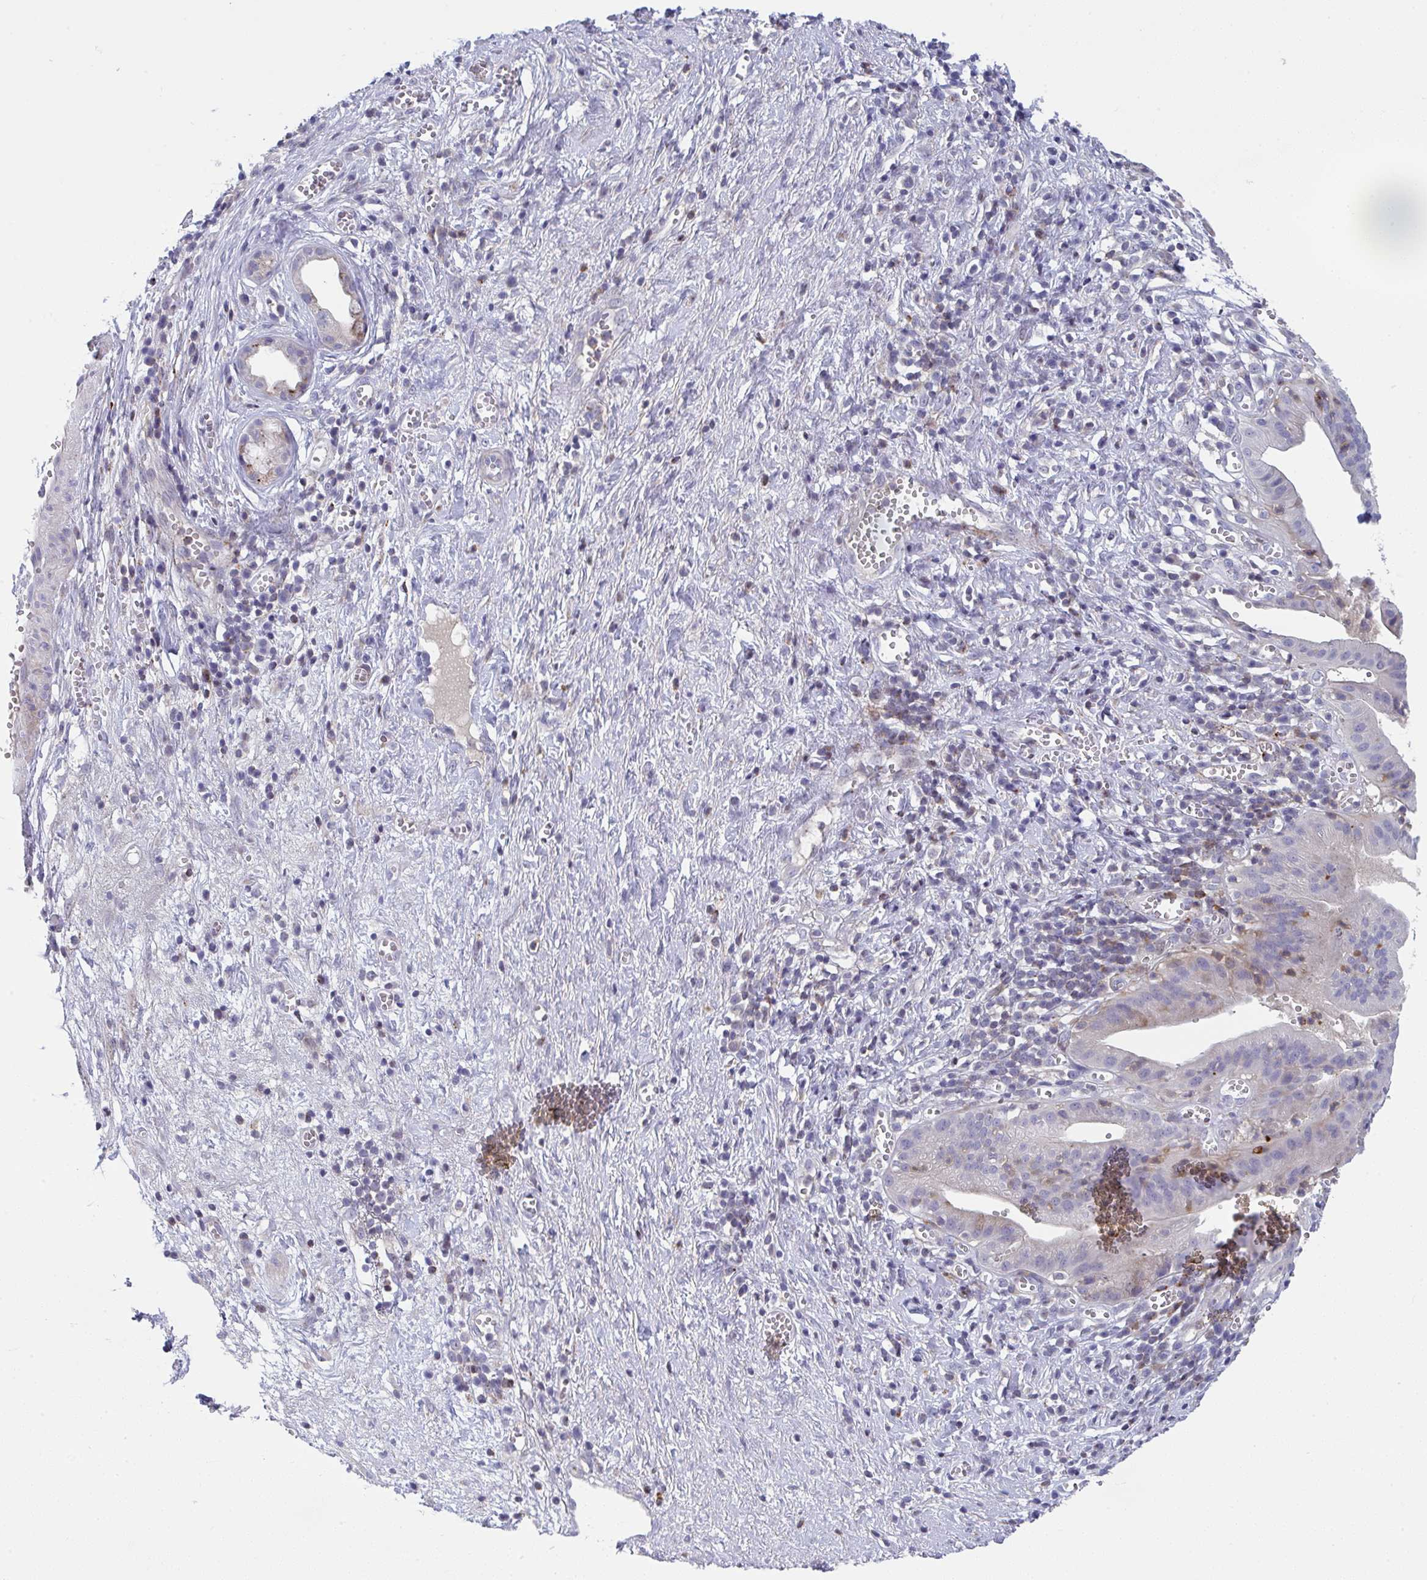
{"staining": {"intensity": "negative", "quantity": "none", "location": "none"}, "tissue": "pancreatic cancer", "cell_type": "Tumor cells", "image_type": "cancer", "snomed": [{"axis": "morphology", "description": "Adenocarcinoma, NOS"}, {"axis": "topography", "description": "Pancreas"}], "caption": "High power microscopy histopathology image of an IHC histopathology image of pancreatic cancer, revealing no significant staining in tumor cells.", "gene": "AOC2", "patient": {"sex": "female", "age": 73}}